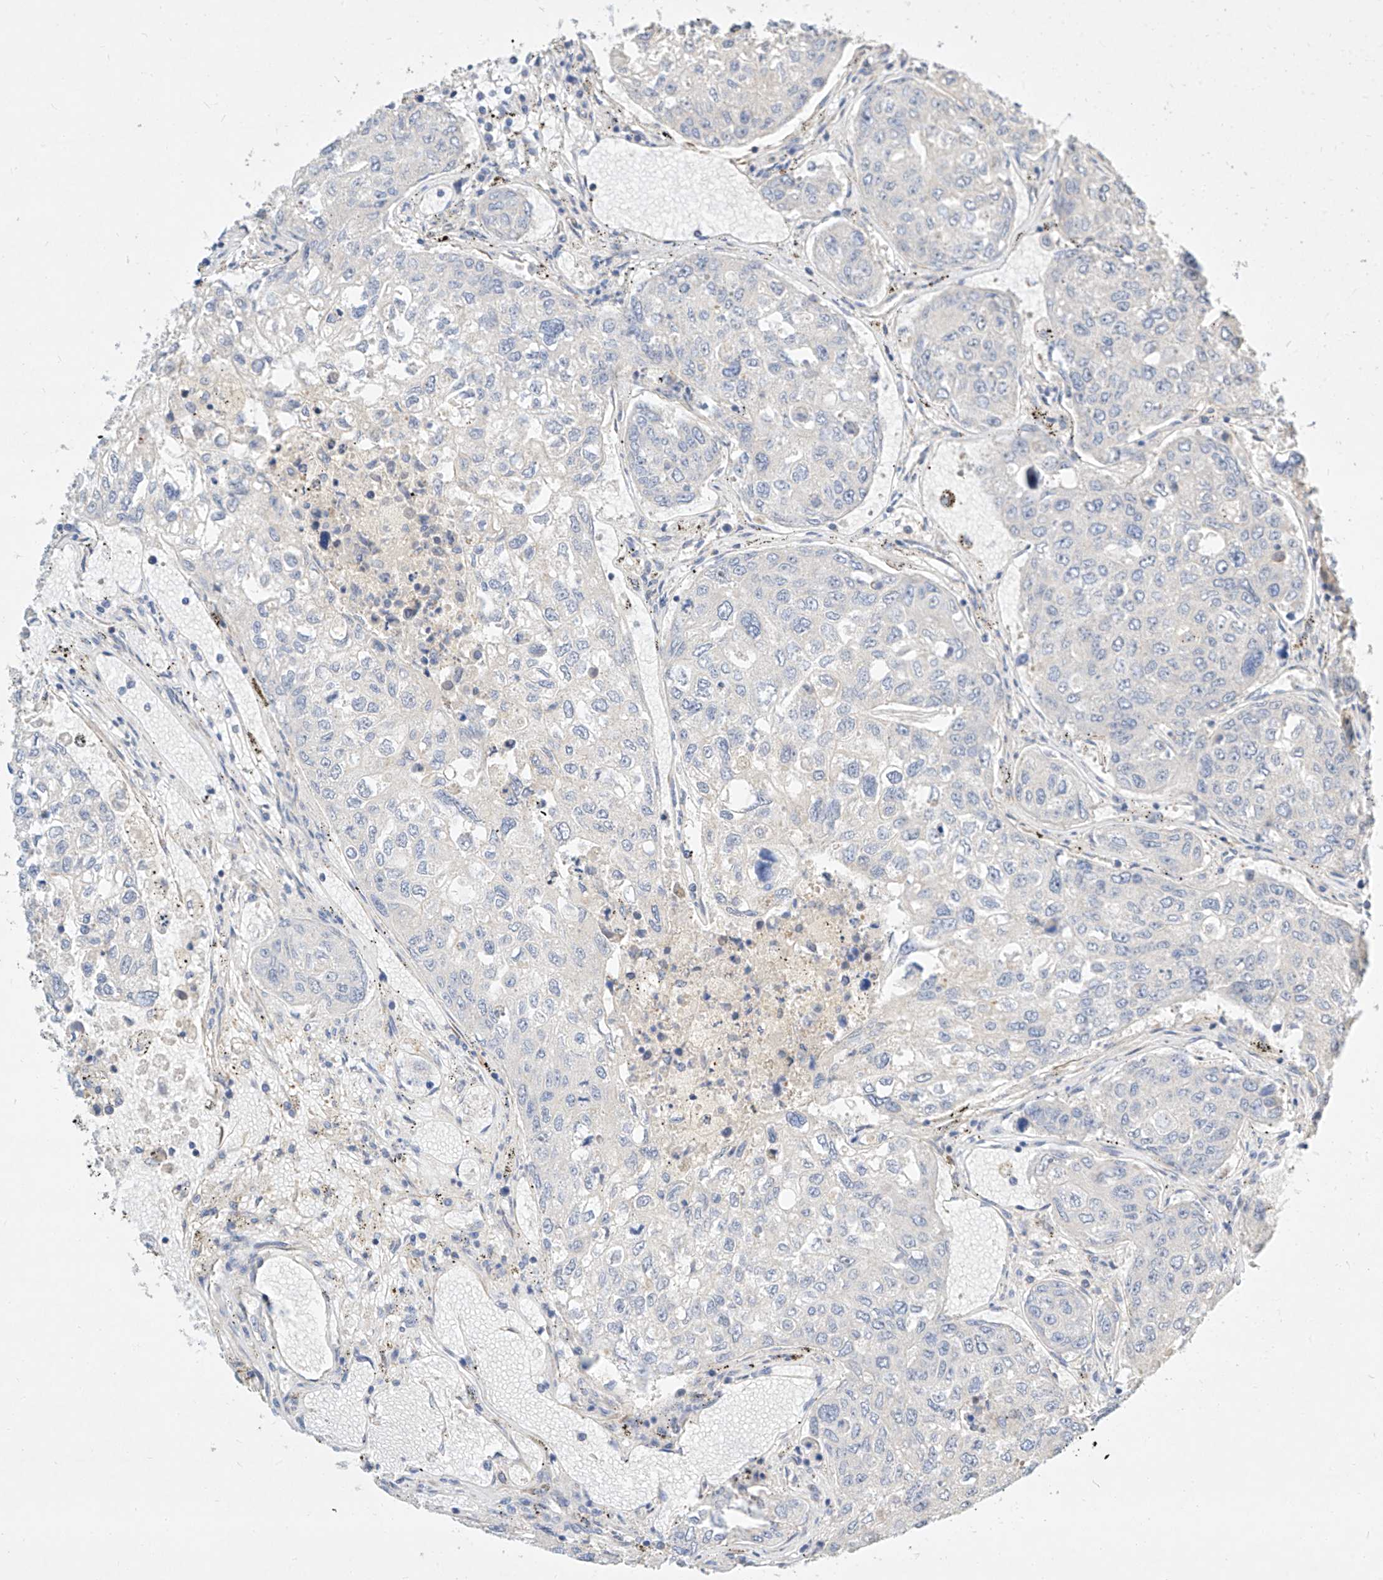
{"staining": {"intensity": "negative", "quantity": "none", "location": "none"}, "tissue": "urothelial cancer", "cell_type": "Tumor cells", "image_type": "cancer", "snomed": [{"axis": "morphology", "description": "Urothelial carcinoma, High grade"}, {"axis": "topography", "description": "Lymph node"}, {"axis": "topography", "description": "Urinary bladder"}], "caption": "The immunohistochemistry (IHC) photomicrograph has no significant positivity in tumor cells of urothelial cancer tissue.", "gene": "KCNH5", "patient": {"sex": "male", "age": 51}}